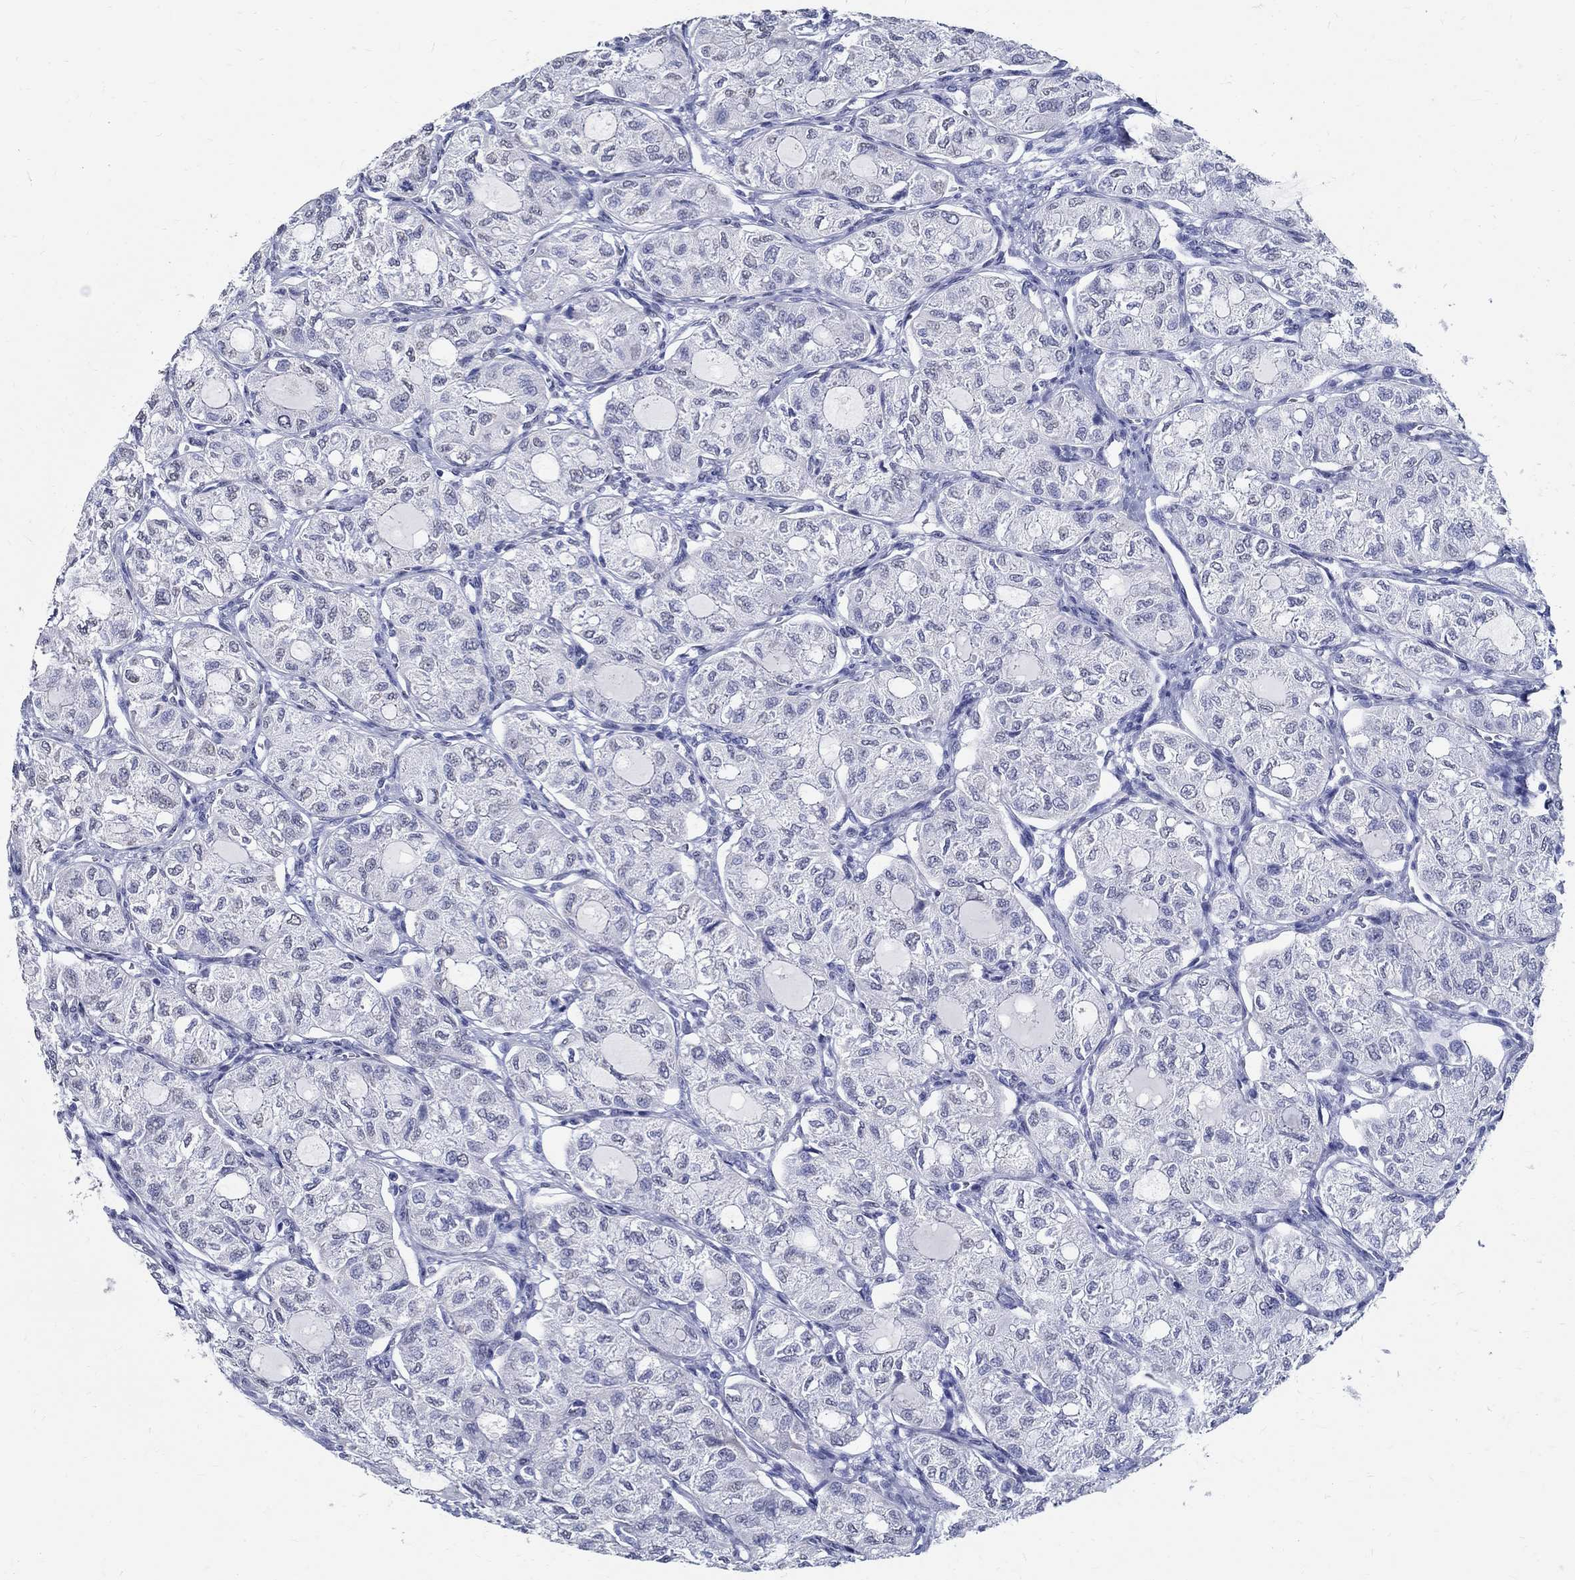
{"staining": {"intensity": "negative", "quantity": "none", "location": "none"}, "tissue": "thyroid cancer", "cell_type": "Tumor cells", "image_type": "cancer", "snomed": [{"axis": "morphology", "description": "Follicular adenoma carcinoma, NOS"}, {"axis": "topography", "description": "Thyroid gland"}], "caption": "Immunohistochemical staining of human thyroid follicular adenoma carcinoma displays no significant staining in tumor cells.", "gene": "TSPAN16", "patient": {"sex": "male", "age": 75}}